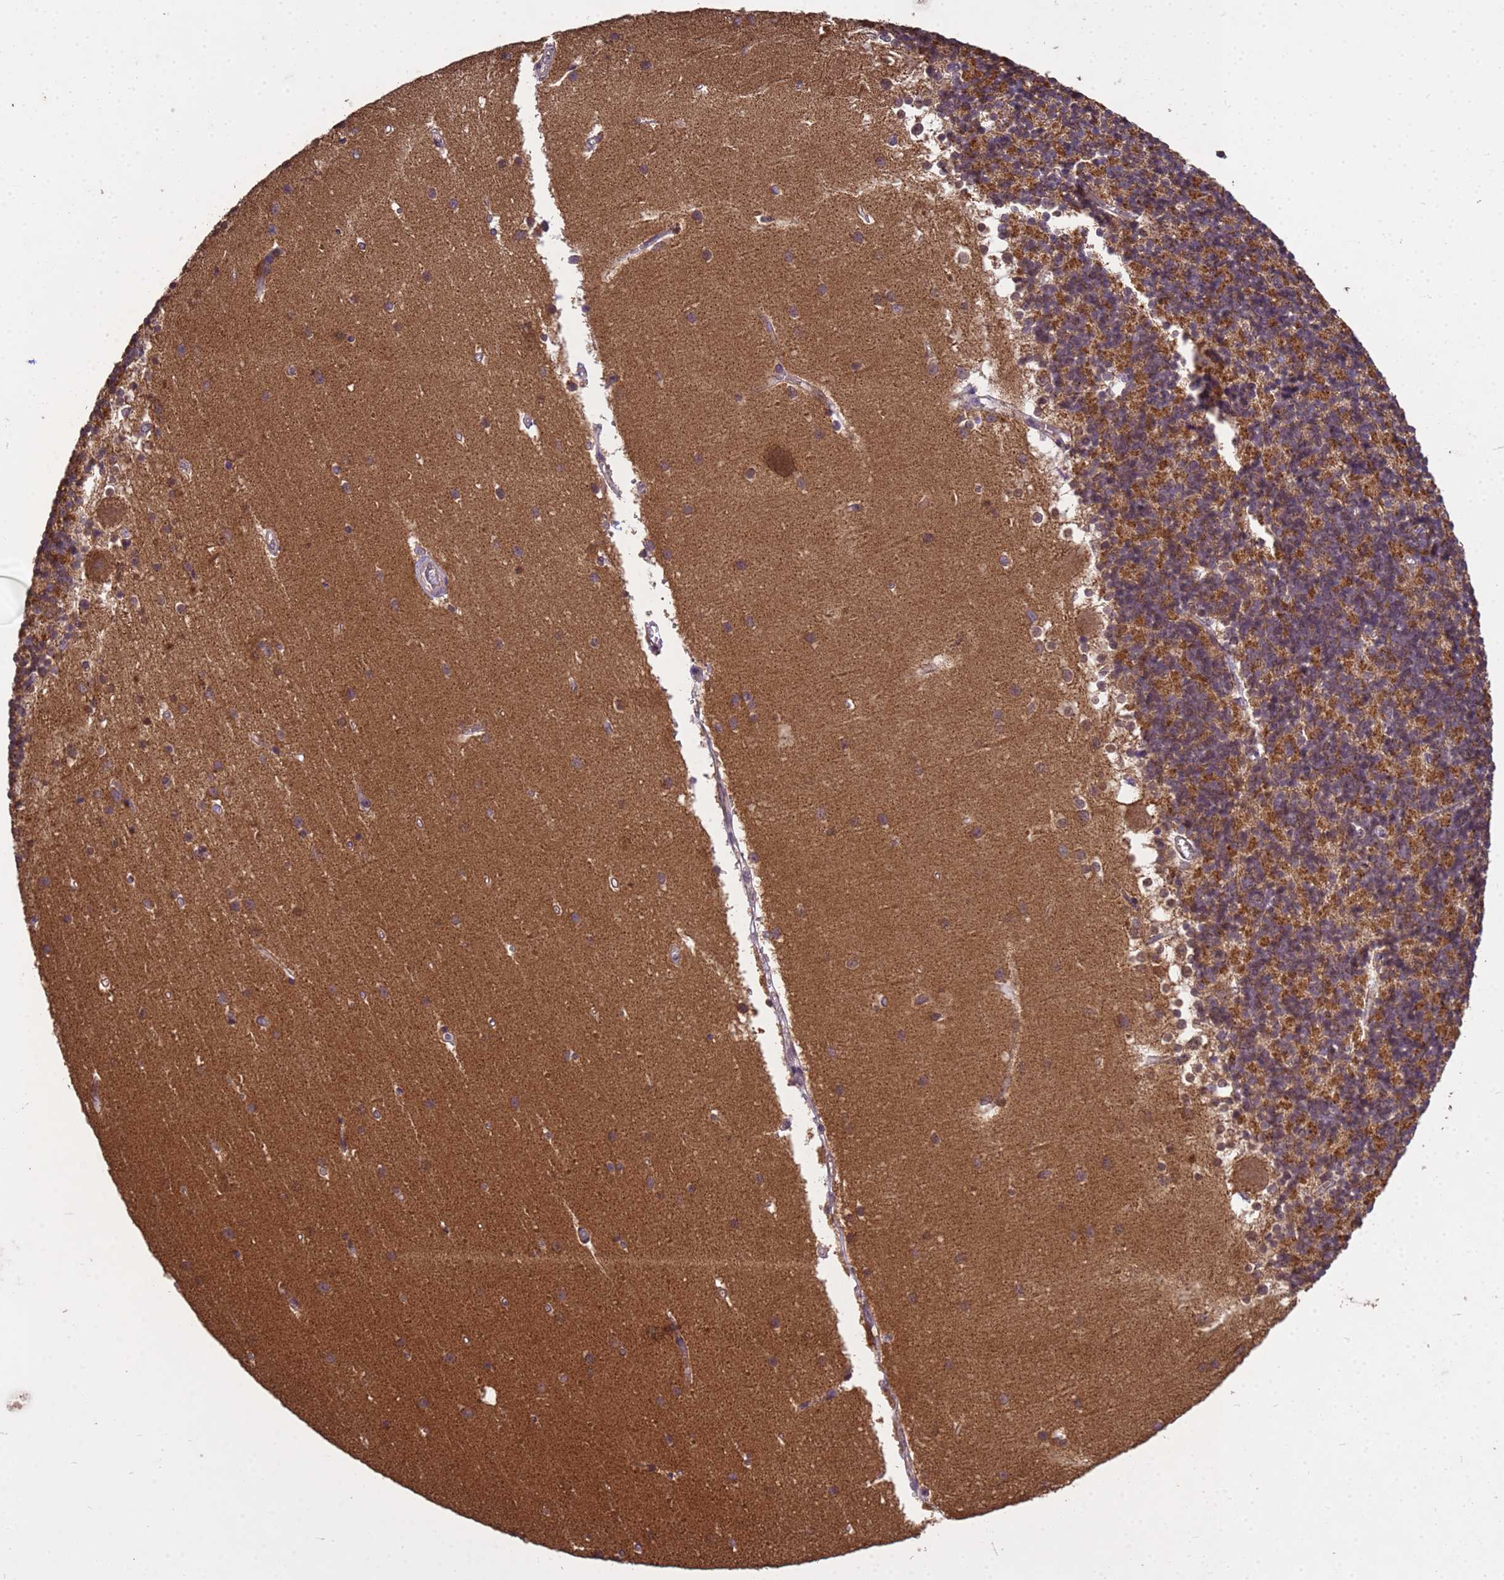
{"staining": {"intensity": "strong", "quantity": "25%-75%", "location": "cytoplasmic/membranous"}, "tissue": "cerebellum", "cell_type": "Cells in granular layer", "image_type": "normal", "snomed": [{"axis": "morphology", "description": "Normal tissue, NOS"}, {"axis": "topography", "description": "Cerebellum"}], "caption": "Immunohistochemical staining of normal human cerebellum reveals 25%-75% levels of strong cytoplasmic/membranous protein expression in approximately 25%-75% of cells in granular layer.", "gene": "P2RX7", "patient": {"sex": "male", "age": 54}}